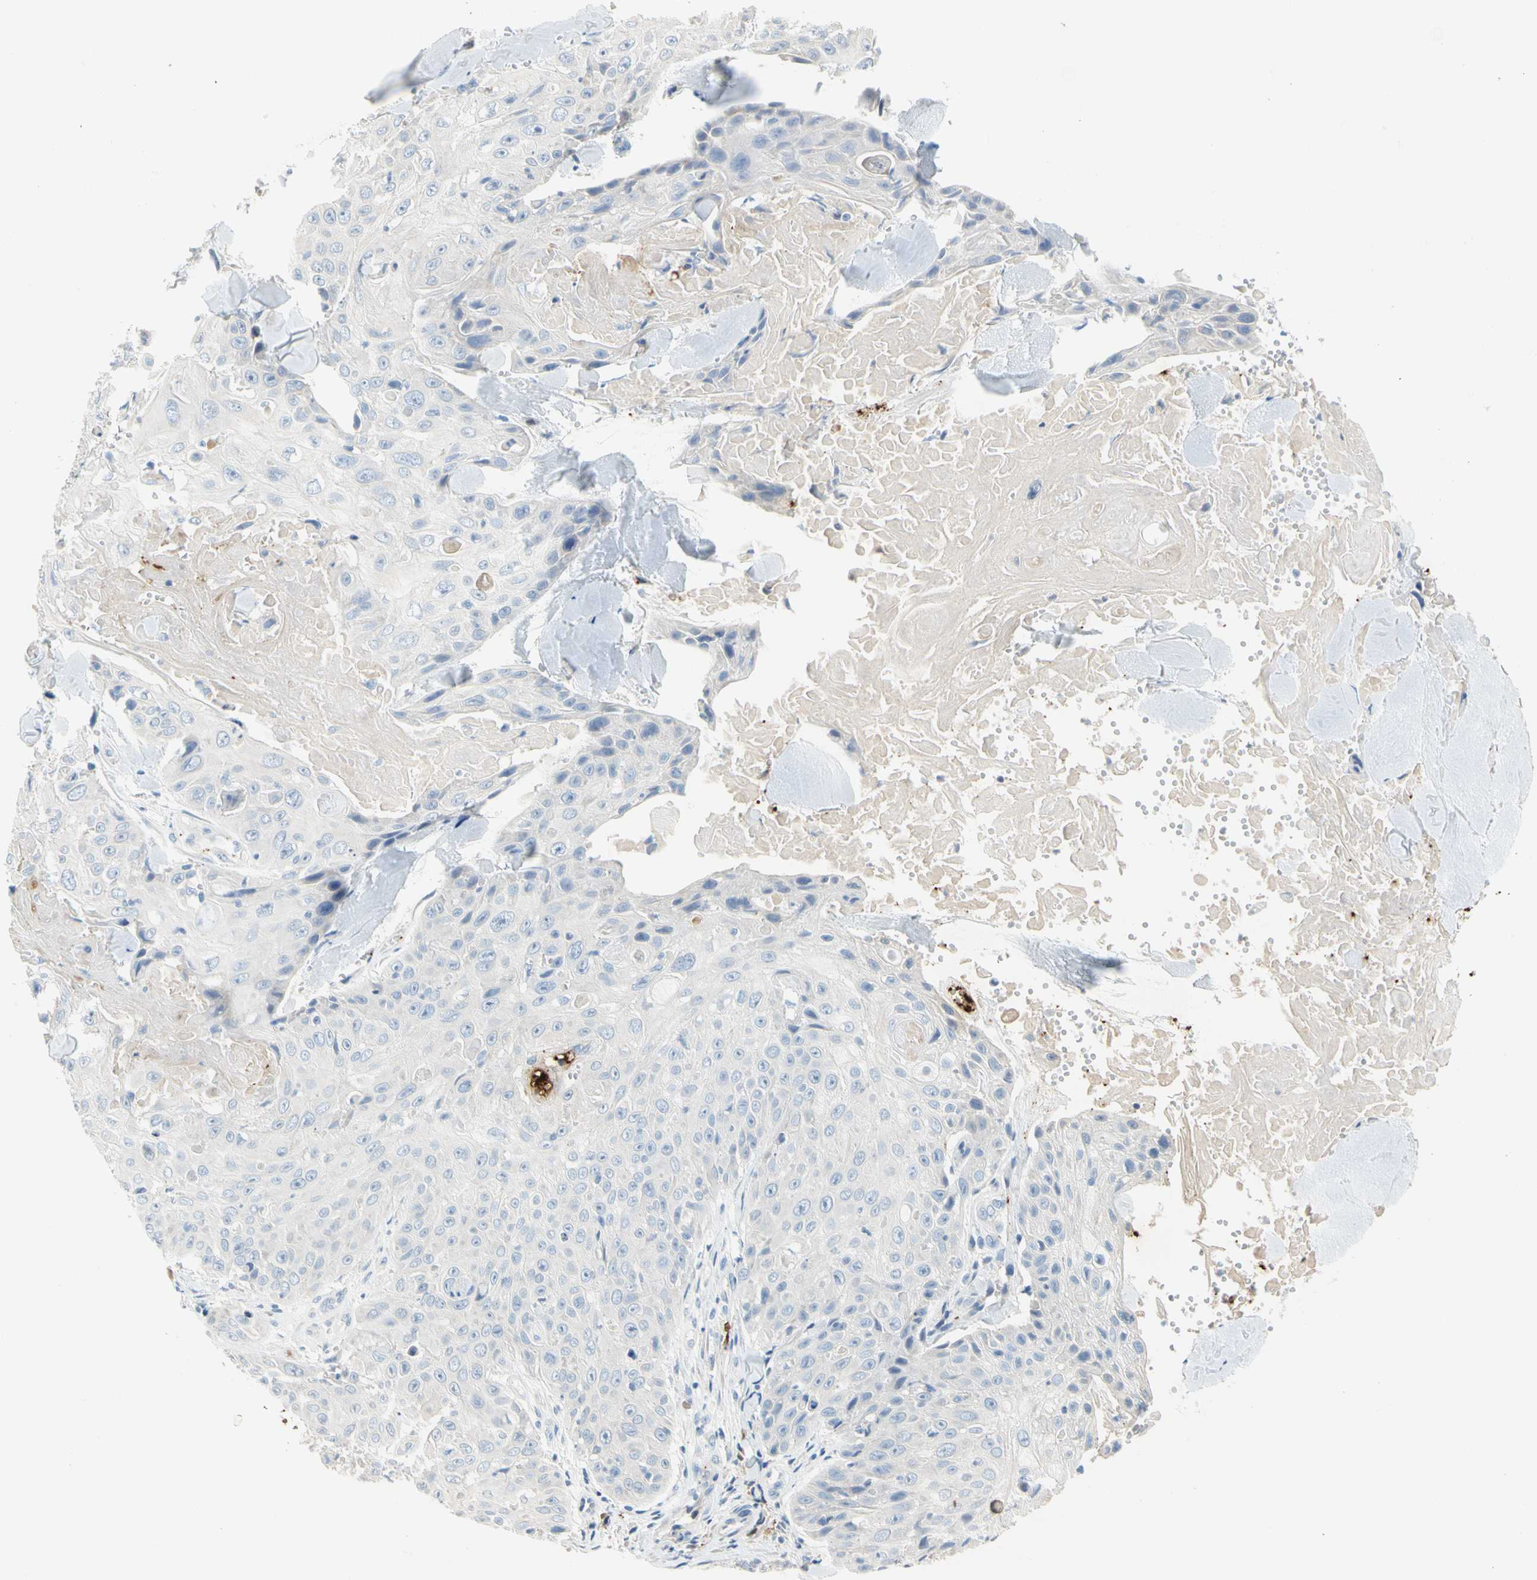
{"staining": {"intensity": "negative", "quantity": "none", "location": "none"}, "tissue": "skin cancer", "cell_type": "Tumor cells", "image_type": "cancer", "snomed": [{"axis": "morphology", "description": "Squamous cell carcinoma, NOS"}, {"axis": "topography", "description": "Skin"}], "caption": "Immunohistochemistry (IHC) micrograph of neoplastic tissue: squamous cell carcinoma (skin) stained with DAB (3,3'-diaminobenzidine) demonstrates no significant protein staining in tumor cells.", "gene": "PPBP", "patient": {"sex": "male", "age": 86}}